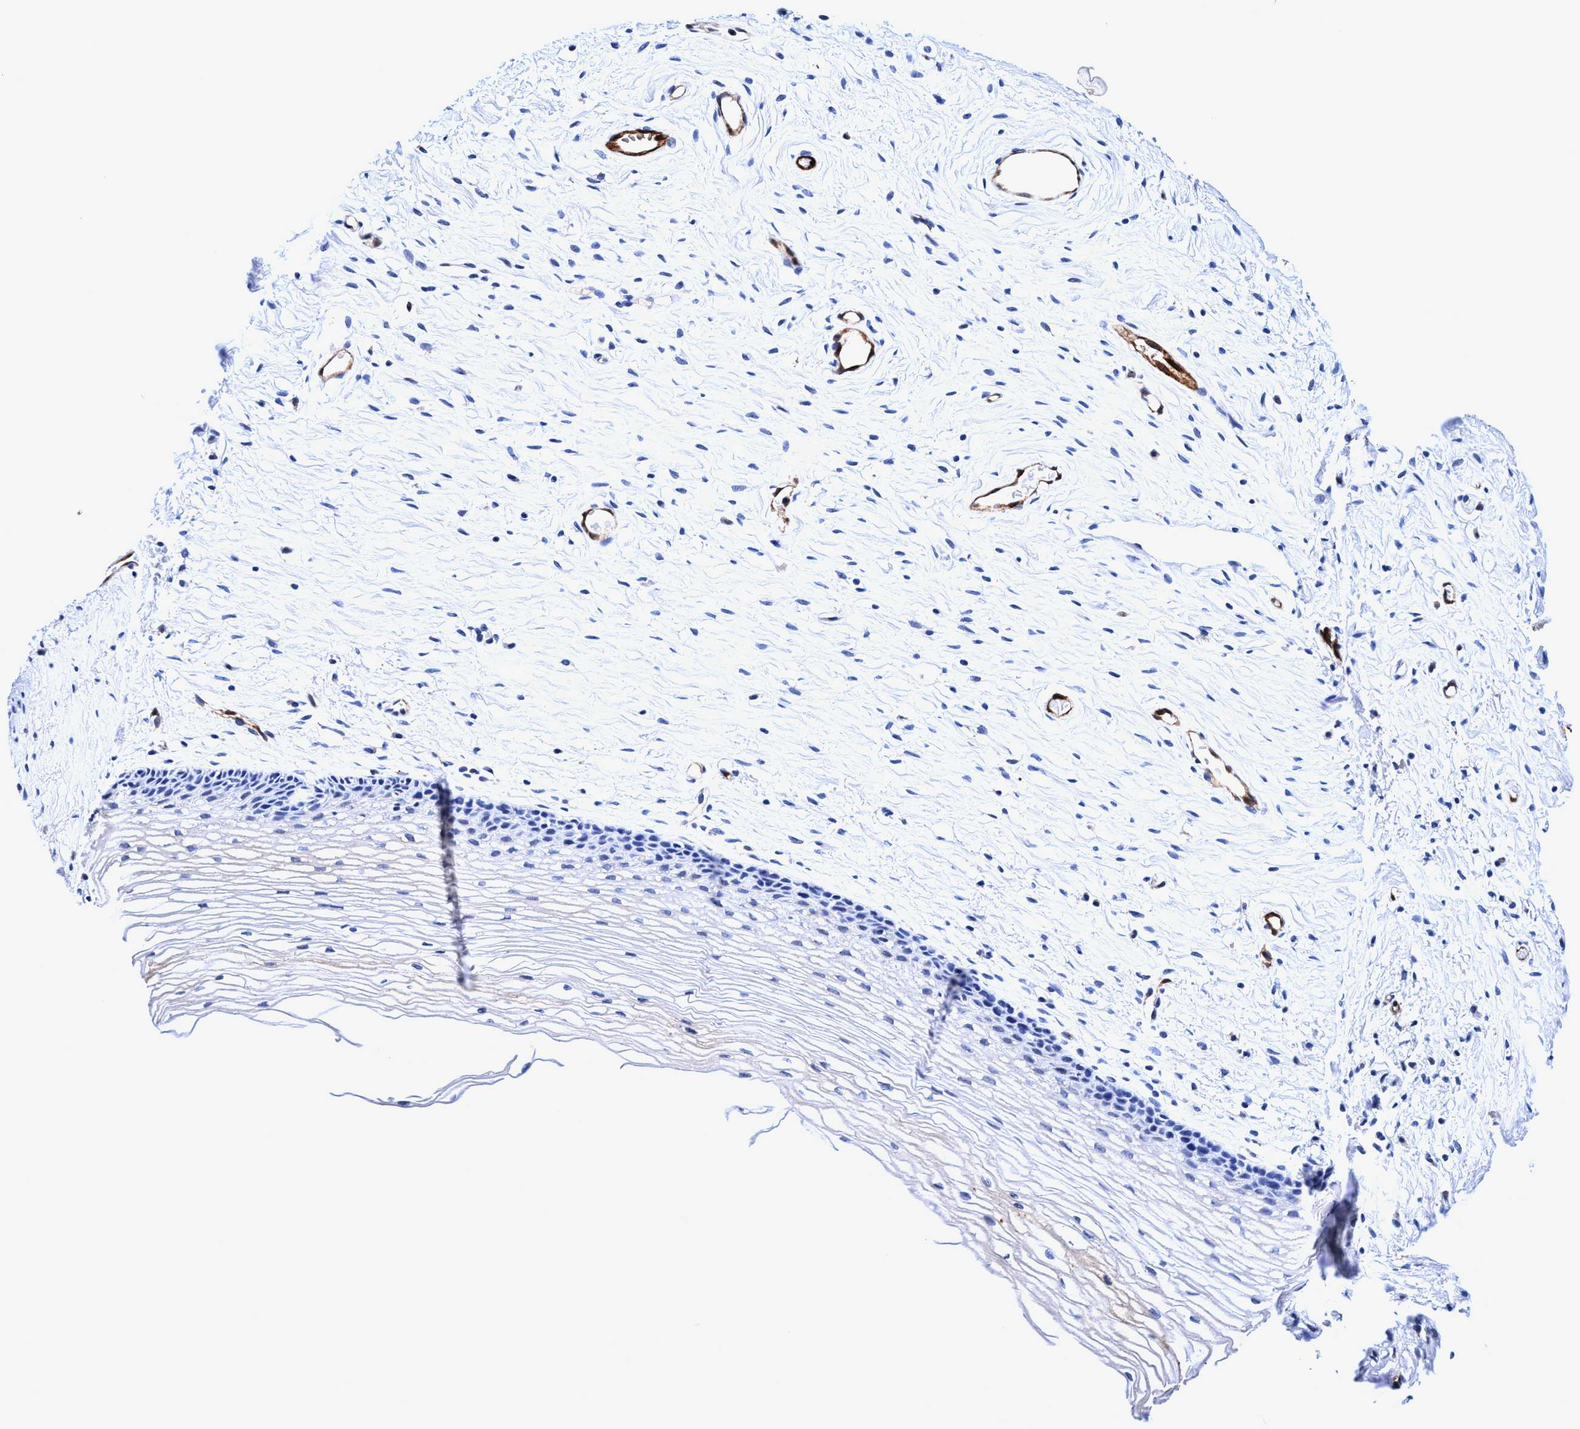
{"staining": {"intensity": "negative", "quantity": "none", "location": "none"}, "tissue": "cervix", "cell_type": "Glandular cells", "image_type": "normal", "snomed": [{"axis": "morphology", "description": "Normal tissue, NOS"}, {"axis": "topography", "description": "Cervix"}], "caption": "IHC photomicrograph of unremarkable human cervix stained for a protein (brown), which shows no positivity in glandular cells. (DAB (3,3'-diaminobenzidine) immunohistochemistry, high magnification).", "gene": "UBALD2", "patient": {"sex": "female", "age": 77}}